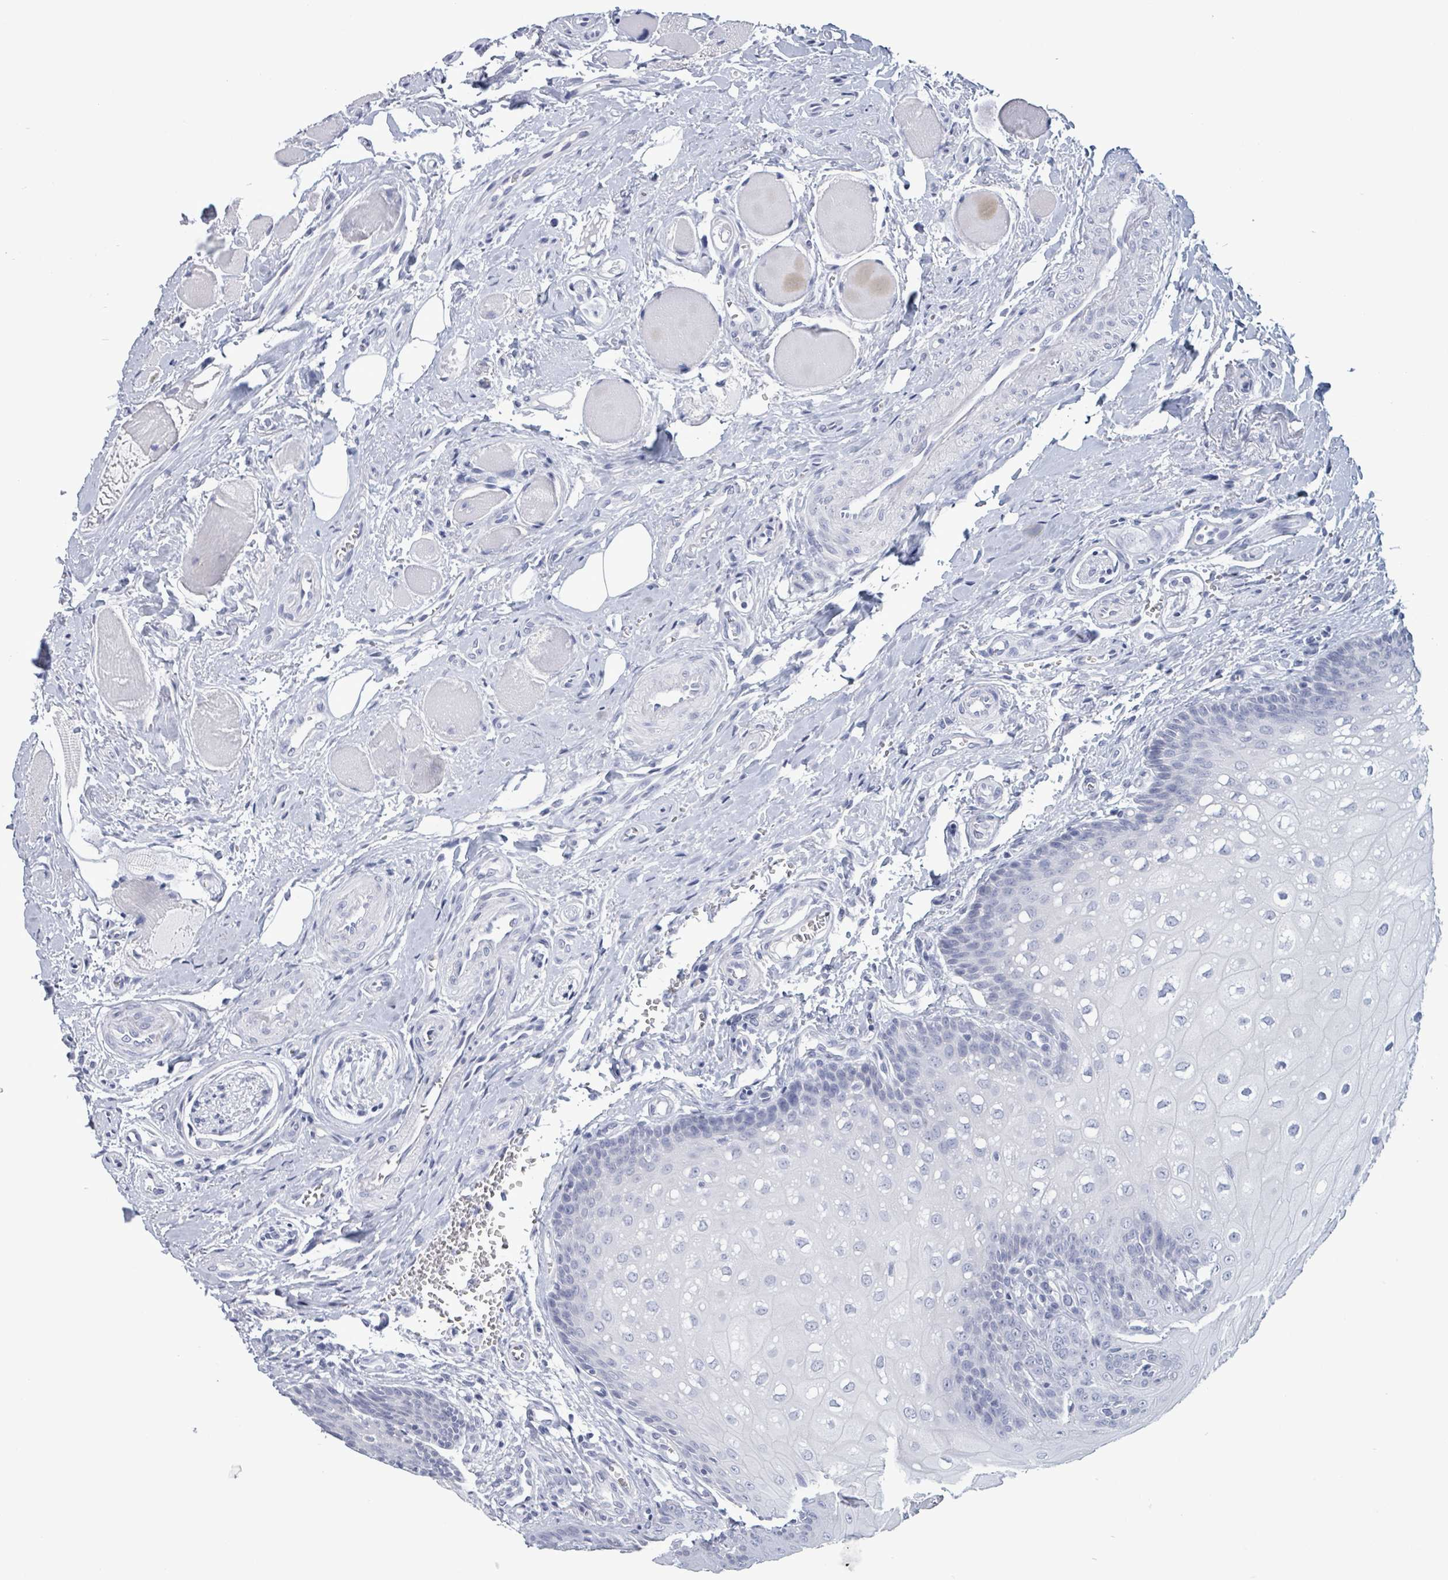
{"staining": {"intensity": "negative", "quantity": "none", "location": "none"}, "tissue": "oral mucosa", "cell_type": "Squamous epithelial cells", "image_type": "normal", "snomed": [{"axis": "morphology", "description": "Normal tissue, NOS"}, {"axis": "morphology", "description": "Squamous cell carcinoma, NOS"}, {"axis": "topography", "description": "Oral tissue"}, {"axis": "topography", "description": "Tounge, NOS"}, {"axis": "topography", "description": "Head-Neck"}], "caption": "An image of human oral mucosa is negative for staining in squamous epithelial cells. (DAB IHC visualized using brightfield microscopy, high magnification).", "gene": "NKX2", "patient": {"sex": "male", "age": 79}}